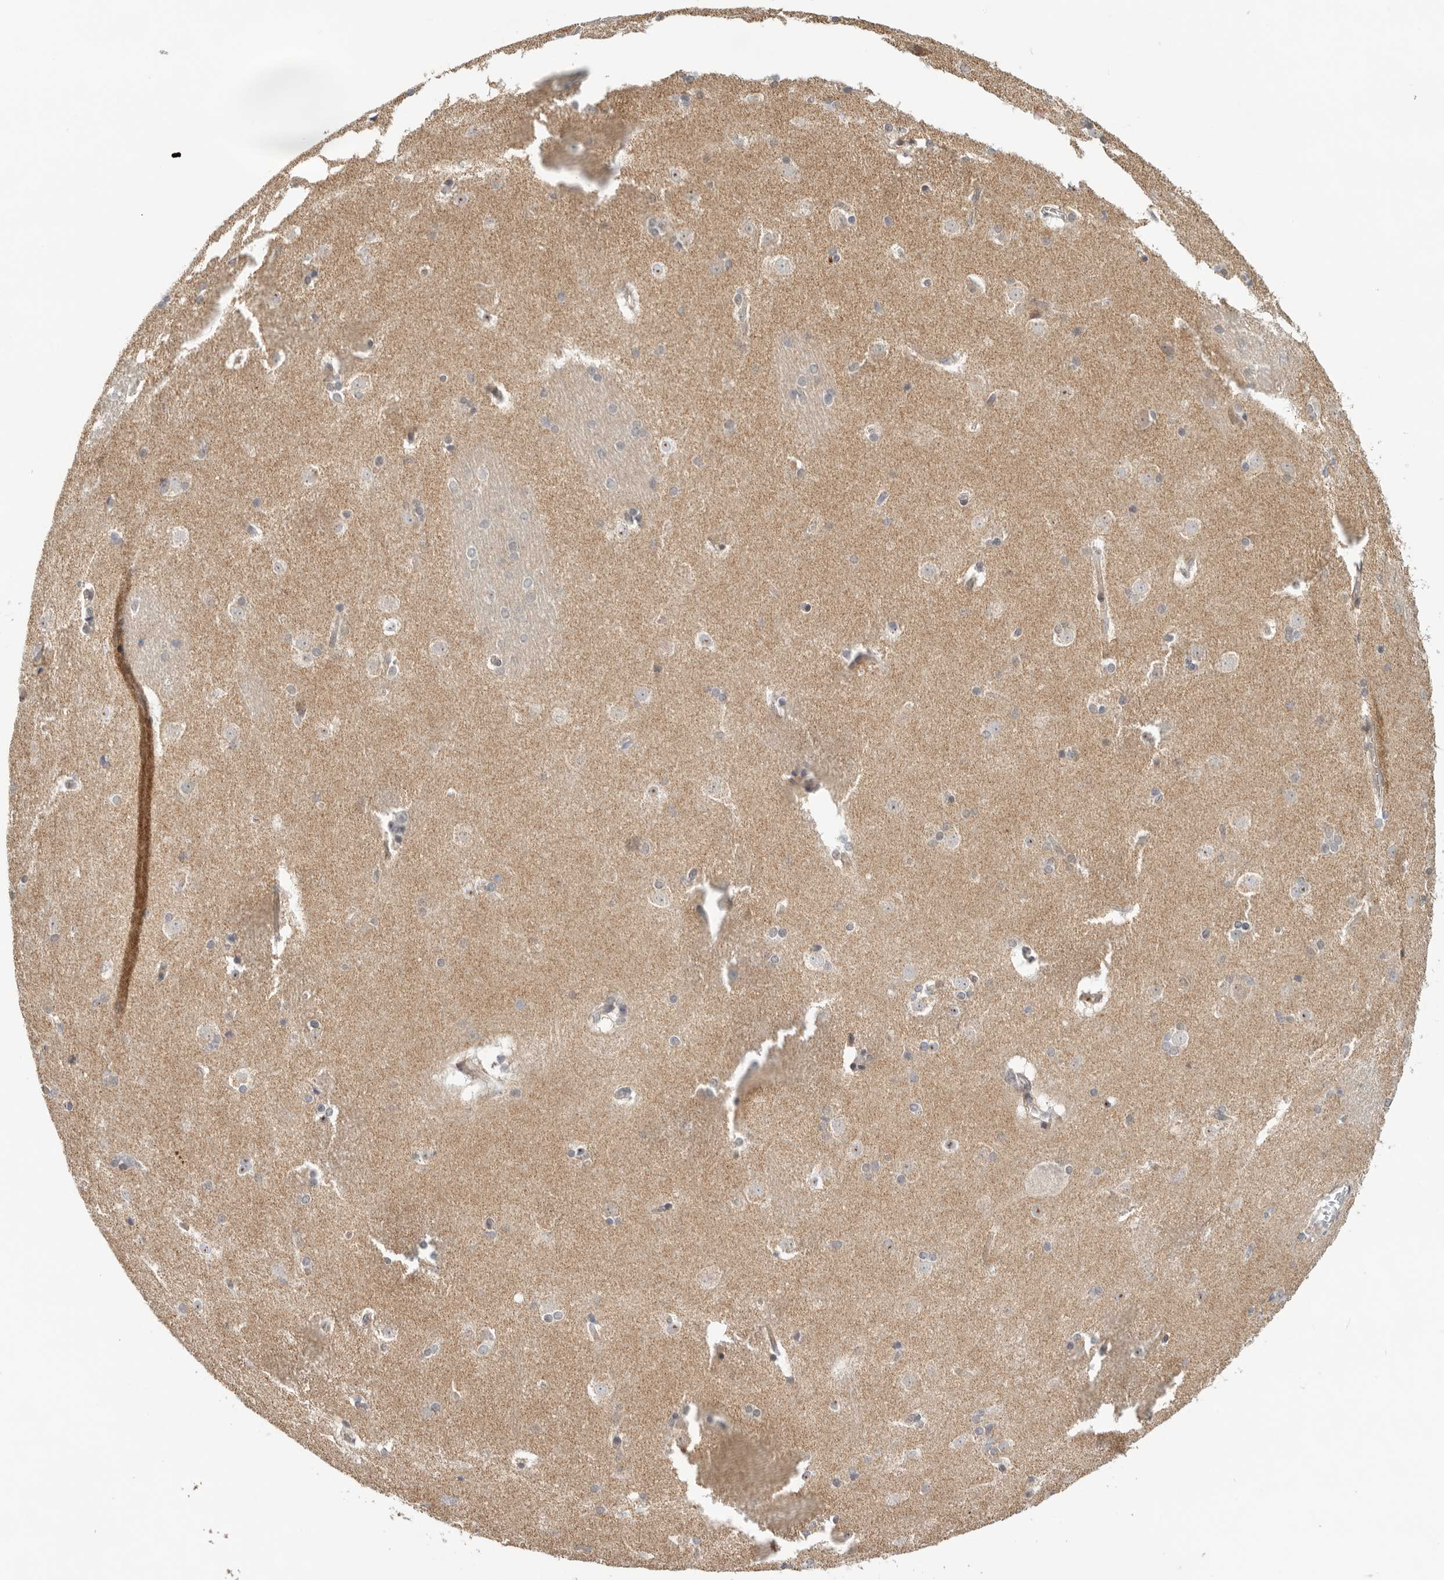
{"staining": {"intensity": "negative", "quantity": "none", "location": "none"}, "tissue": "caudate", "cell_type": "Glial cells", "image_type": "normal", "snomed": [{"axis": "morphology", "description": "Normal tissue, NOS"}, {"axis": "topography", "description": "Lateral ventricle wall"}], "caption": "High magnification brightfield microscopy of unremarkable caudate stained with DAB (3,3'-diaminobenzidine) (brown) and counterstained with hematoxylin (blue): glial cells show no significant staining.", "gene": "GNE", "patient": {"sex": "female", "age": 19}}